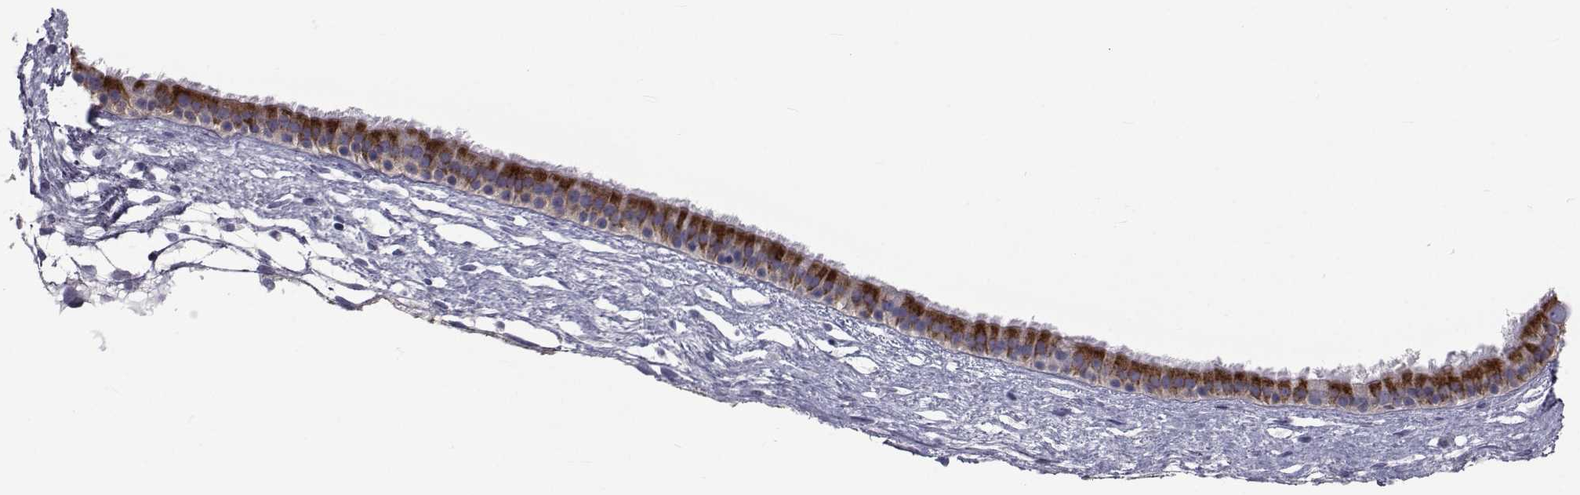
{"staining": {"intensity": "strong", "quantity": "25%-75%", "location": "cytoplasmic/membranous"}, "tissue": "nasopharynx", "cell_type": "Respiratory epithelial cells", "image_type": "normal", "snomed": [{"axis": "morphology", "description": "Normal tissue, NOS"}, {"axis": "topography", "description": "Nasopharynx"}], "caption": "DAB immunohistochemical staining of unremarkable nasopharynx shows strong cytoplasmic/membranous protein expression in approximately 25%-75% of respiratory epithelial cells.", "gene": "FDXR", "patient": {"sex": "male", "age": 24}}